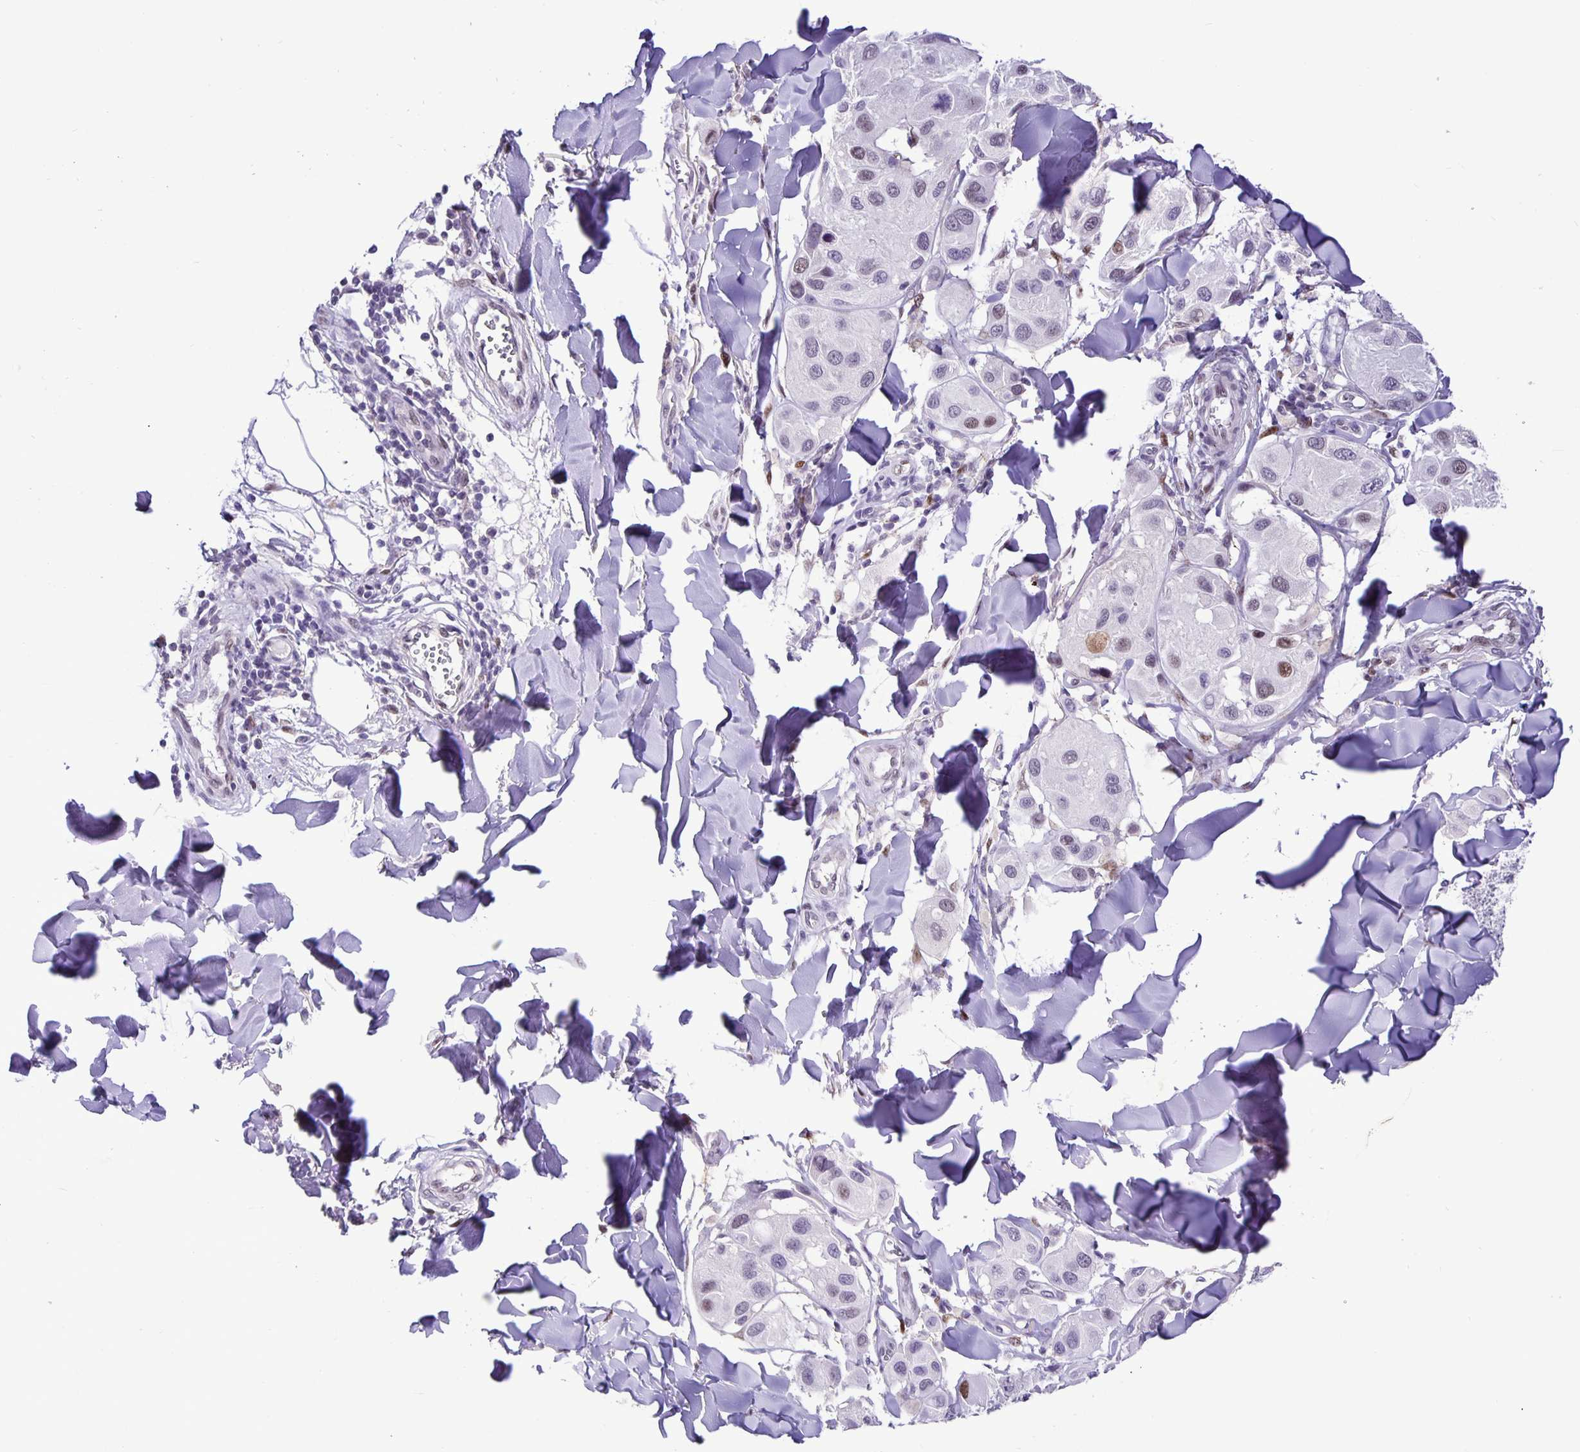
{"staining": {"intensity": "moderate", "quantity": "<25%", "location": "nuclear"}, "tissue": "melanoma", "cell_type": "Tumor cells", "image_type": "cancer", "snomed": [{"axis": "morphology", "description": "Malignant melanoma, Metastatic site"}, {"axis": "topography", "description": "Skin"}], "caption": "Malignant melanoma (metastatic site) stained for a protein shows moderate nuclear positivity in tumor cells.", "gene": "FOSL2", "patient": {"sex": "male", "age": 41}}